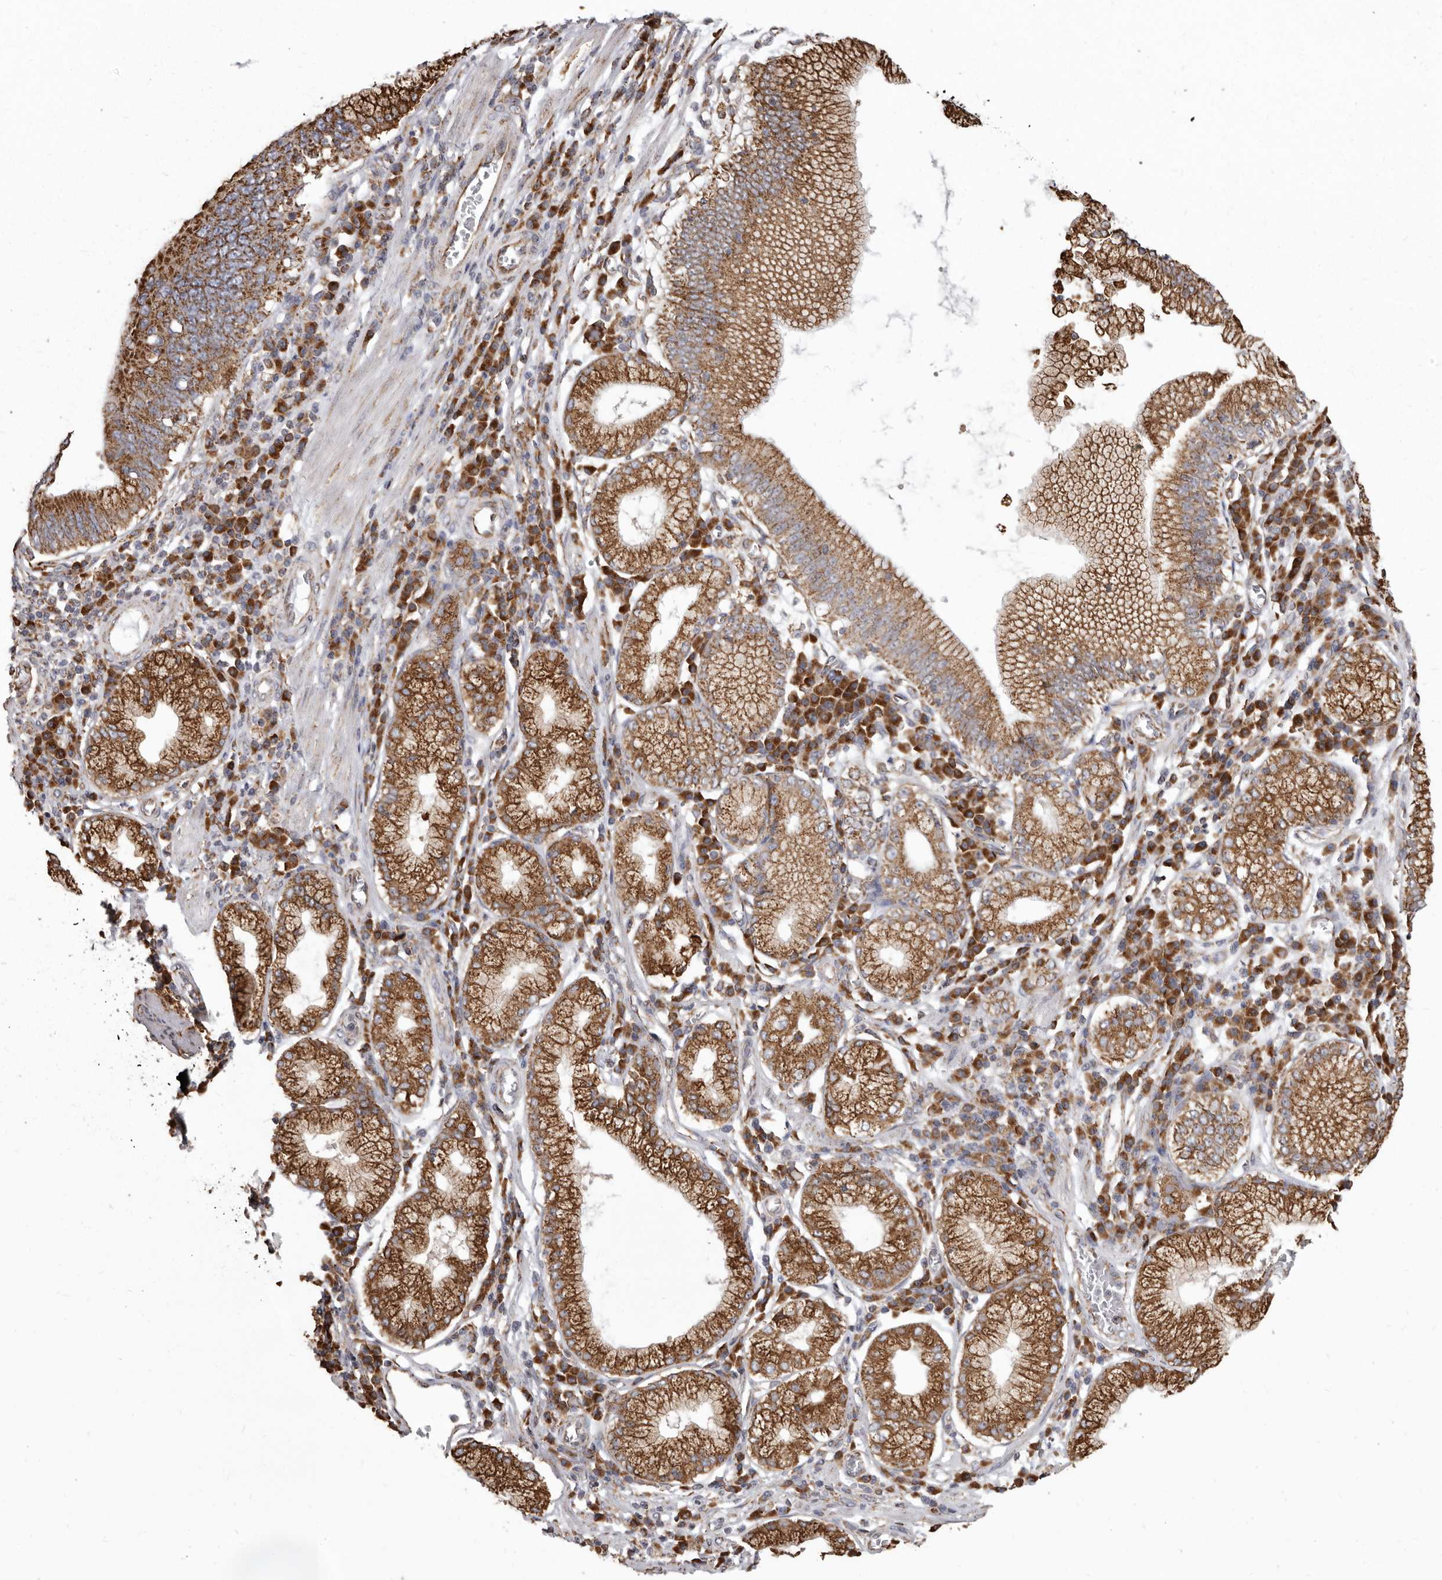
{"staining": {"intensity": "strong", "quantity": ">75%", "location": "cytoplasmic/membranous"}, "tissue": "stomach cancer", "cell_type": "Tumor cells", "image_type": "cancer", "snomed": [{"axis": "morphology", "description": "Adenocarcinoma, NOS"}, {"axis": "topography", "description": "Stomach"}], "caption": "Immunohistochemical staining of stomach cancer demonstrates high levels of strong cytoplasmic/membranous protein staining in about >75% of tumor cells.", "gene": "CDK5RAP3", "patient": {"sex": "male", "age": 59}}